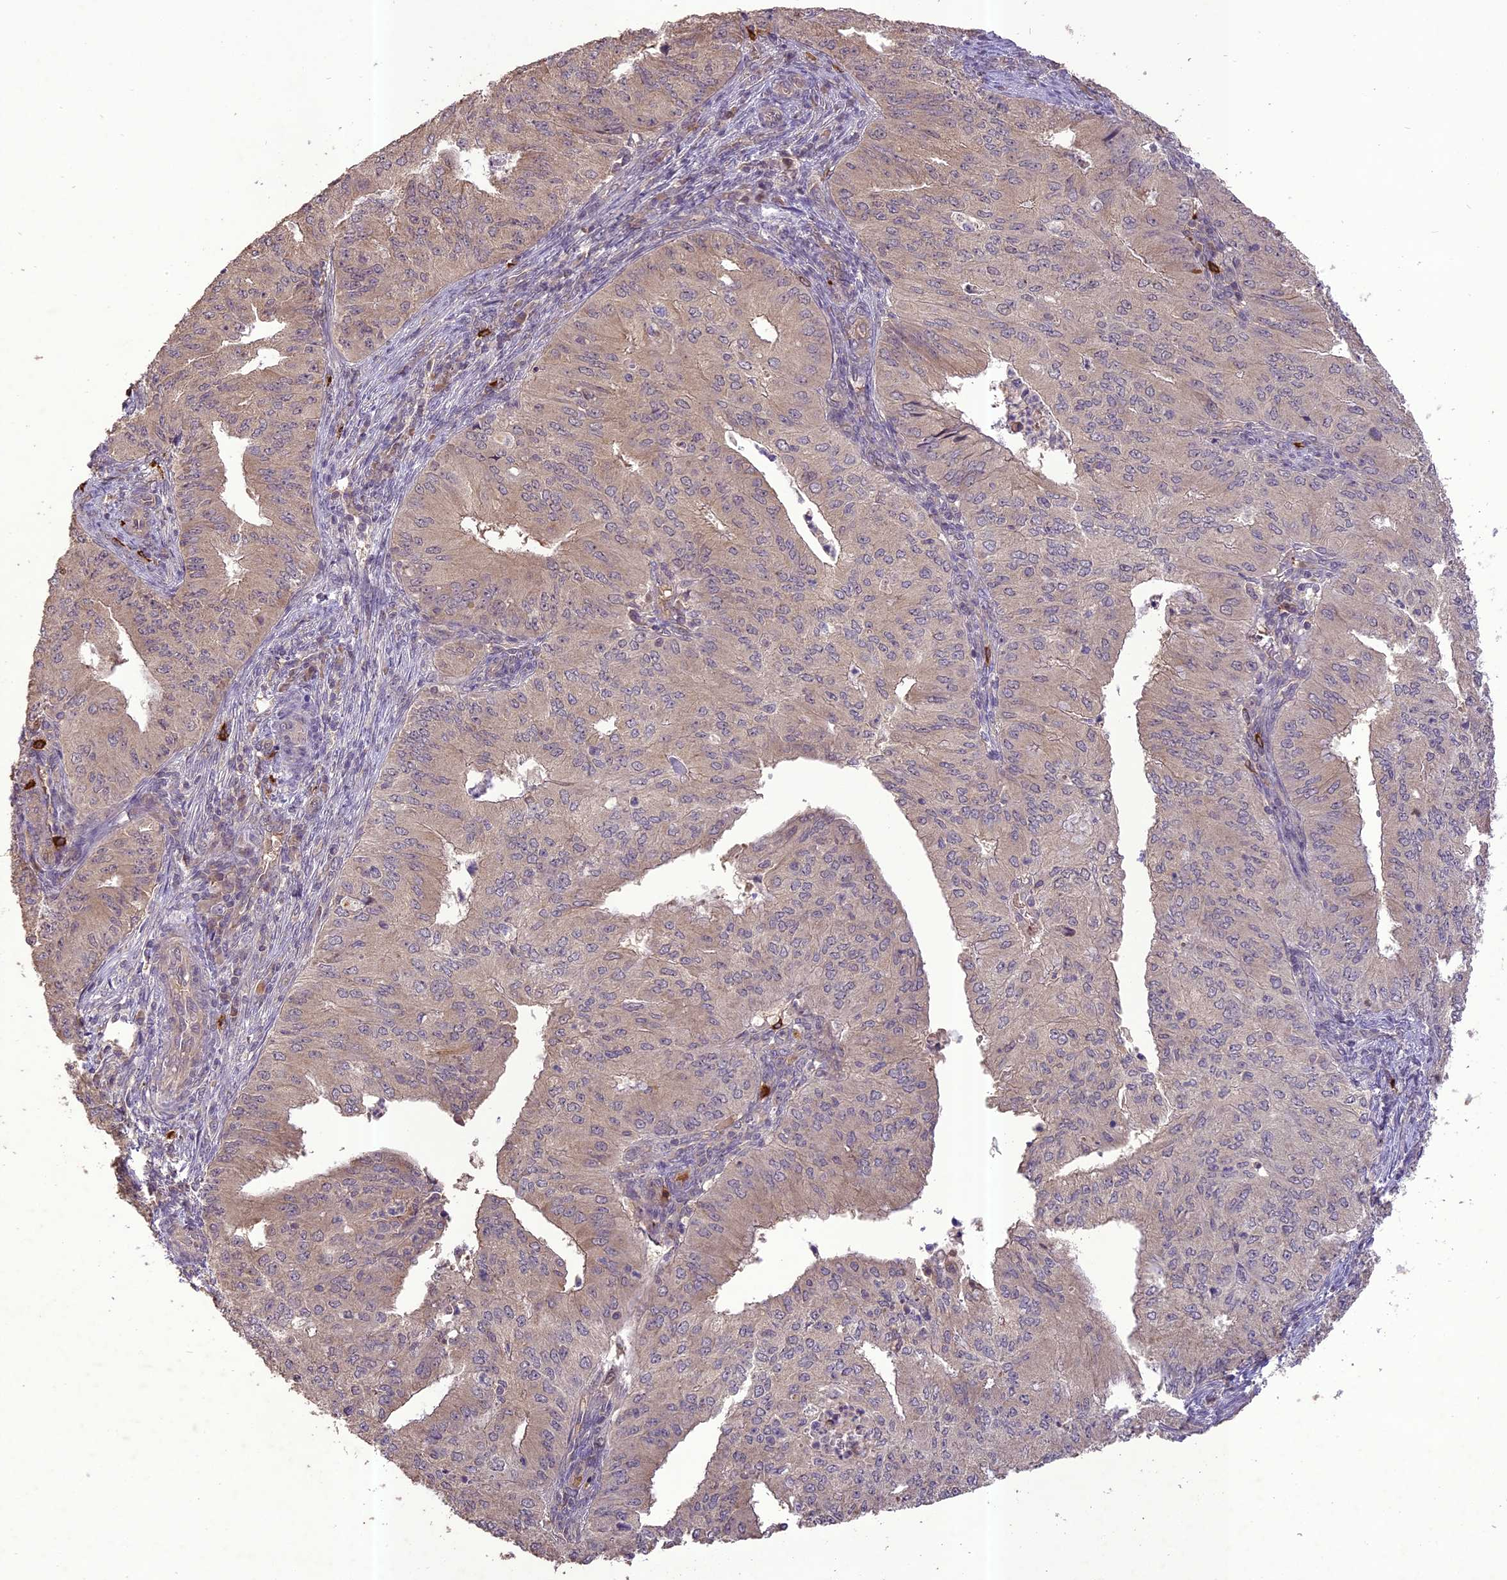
{"staining": {"intensity": "weak", "quantity": "25%-75%", "location": "cytoplasmic/membranous"}, "tissue": "endometrial cancer", "cell_type": "Tumor cells", "image_type": "cancer", "snomed": [{"axis": "morphology", "description": "Adenocarcinoma, NOS"}, {"axis": "topography", "description": "Endometrium"}], "caption": "Endometrial cancer (adenocarcinoma) was stained to show a protein in brown. There is low levels of weak cytoplasmic/membranous expression in approximately 25%-75% of tumor cells. The staining was performed using DAB (3,3'-diaminobenzidine) to visualize the protein expression in brown, while the nuclei were stained in blue with hematoxylin (Magnification: 20x).", "gene": "TIGD7", "patient": {"sex": "female", "age": 50}}